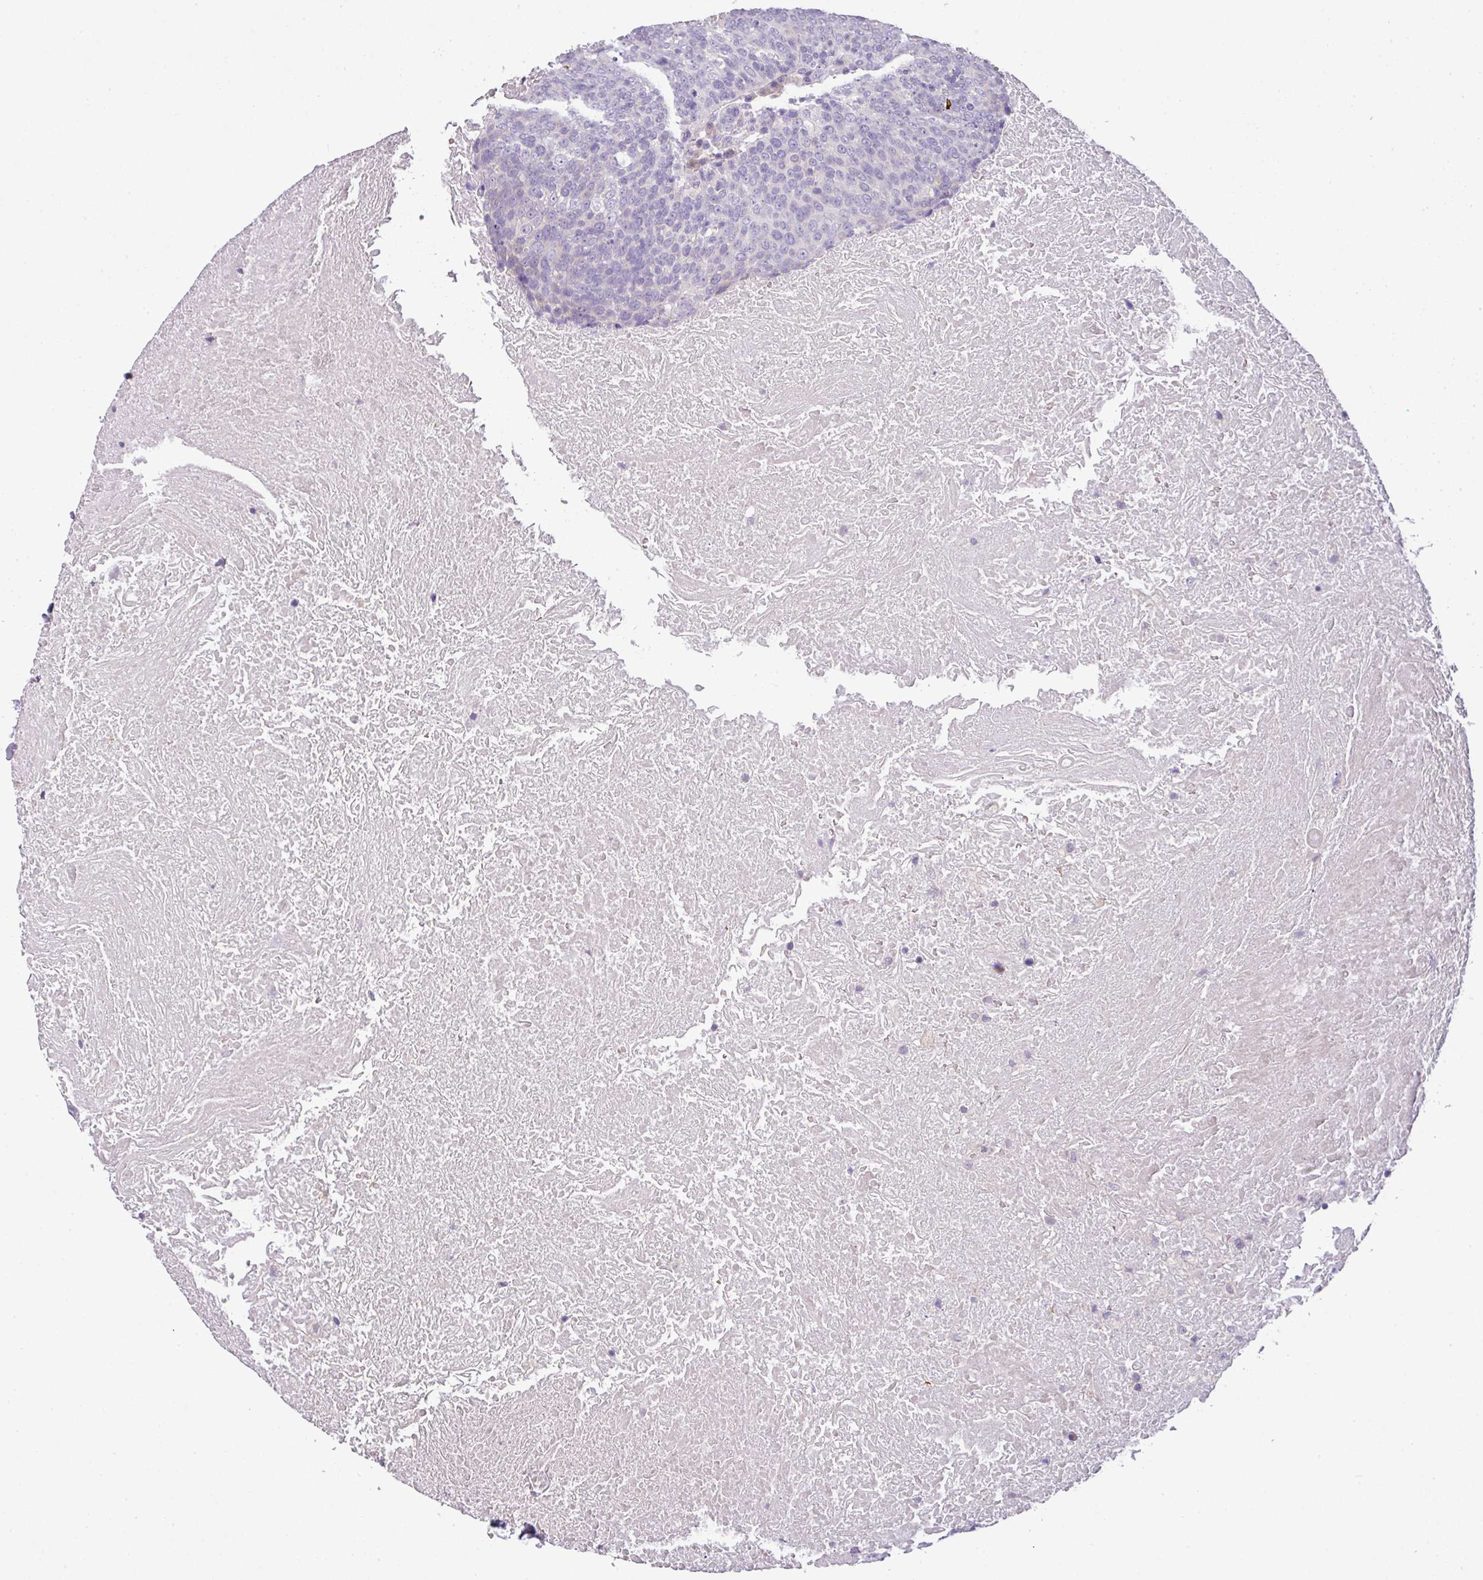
{"staining": {"intensity": "negative", "quantity": "none", "location": "none"}, "tissue": "head and neck cancer", "cell_type": "Tumor cells", "image_type": "cancer", "snomed": [{"axis": "morphology", "description": "Squamous cell carcinoma, NOS"}, {"axis": "morphology", "description": "Squamous cell carcinoma, metastatic, NOS"}, {"axis": "topography", "description": "Lymph node"}, {"axis": "topography", "description": "Head-Neck"}], "caption": "DAB (3,3'-diaminobenzidine) immunohistochemical staining of human squamous cell carcinoma (head and neck) displays no significant staining in tumor cells. (Immunohistochemistry (ihc), brightfield microscopy, high magnification).", "gene": "PIK3R5", "patient": {"sex": "male", "age": 62}}